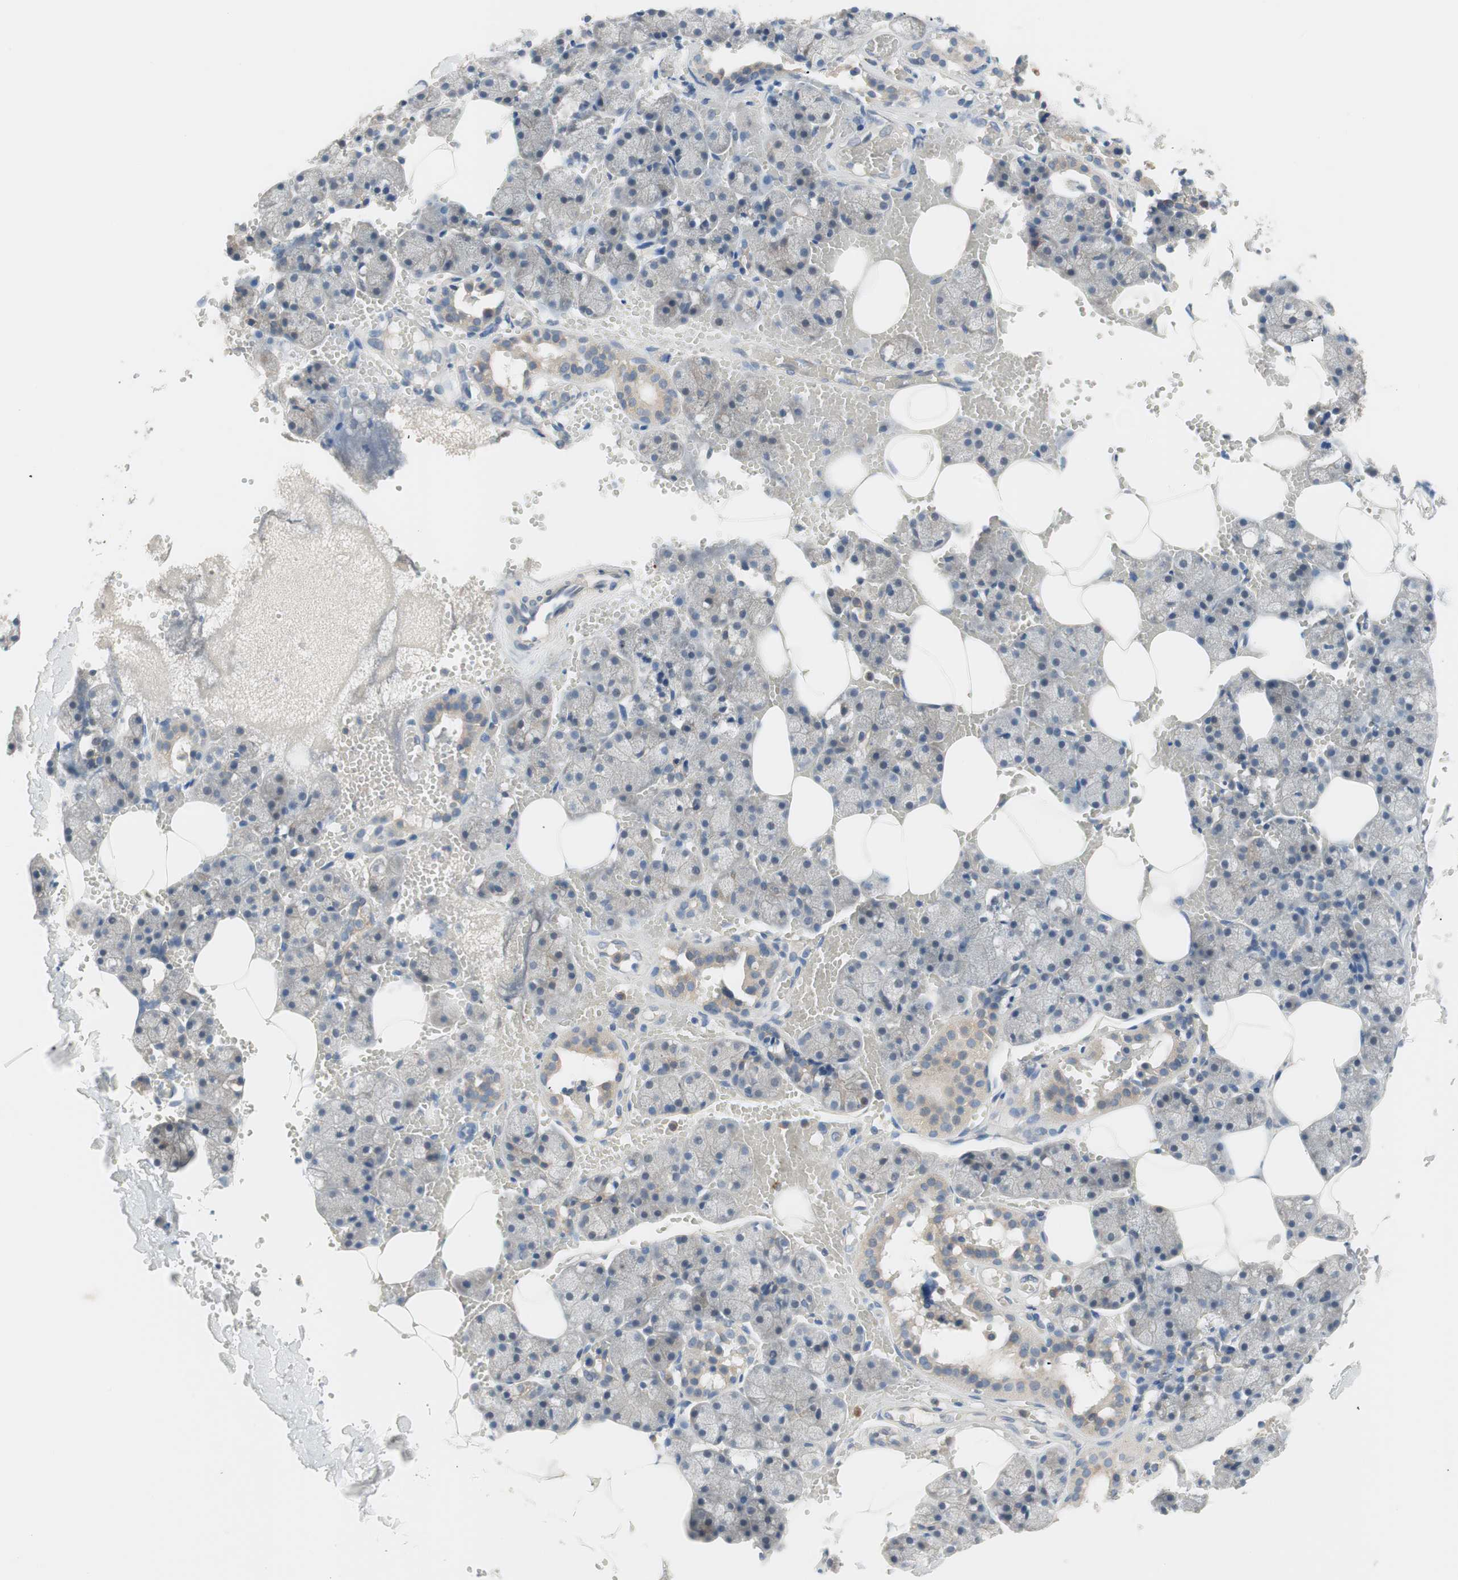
{"staining": {"intensity": "weak", "quantity": ">75%", "location": "cytoplasmic/membranous"}, "tissue": "salivary gland", "cell_type": "Glandular cells", "image_type": "normal", "snomed": [{"axis": "morphology", "description": "Normal tissue, NOS"}, {"axis": "topography", "description": "Salivary gland"}], "caption": "A low amount of weak cytoplasmic/membranous staining is appreciated in approximately >75% of glandular cells in benign salivary gland. (Stains: DAB (3,3'-diaminobenzidine) in brown, nuclei in blue, Microscopy: brightfield microscopy at high magnification).", "gene": "FADS2", "patient": {"sex": "male", "age": 62}}